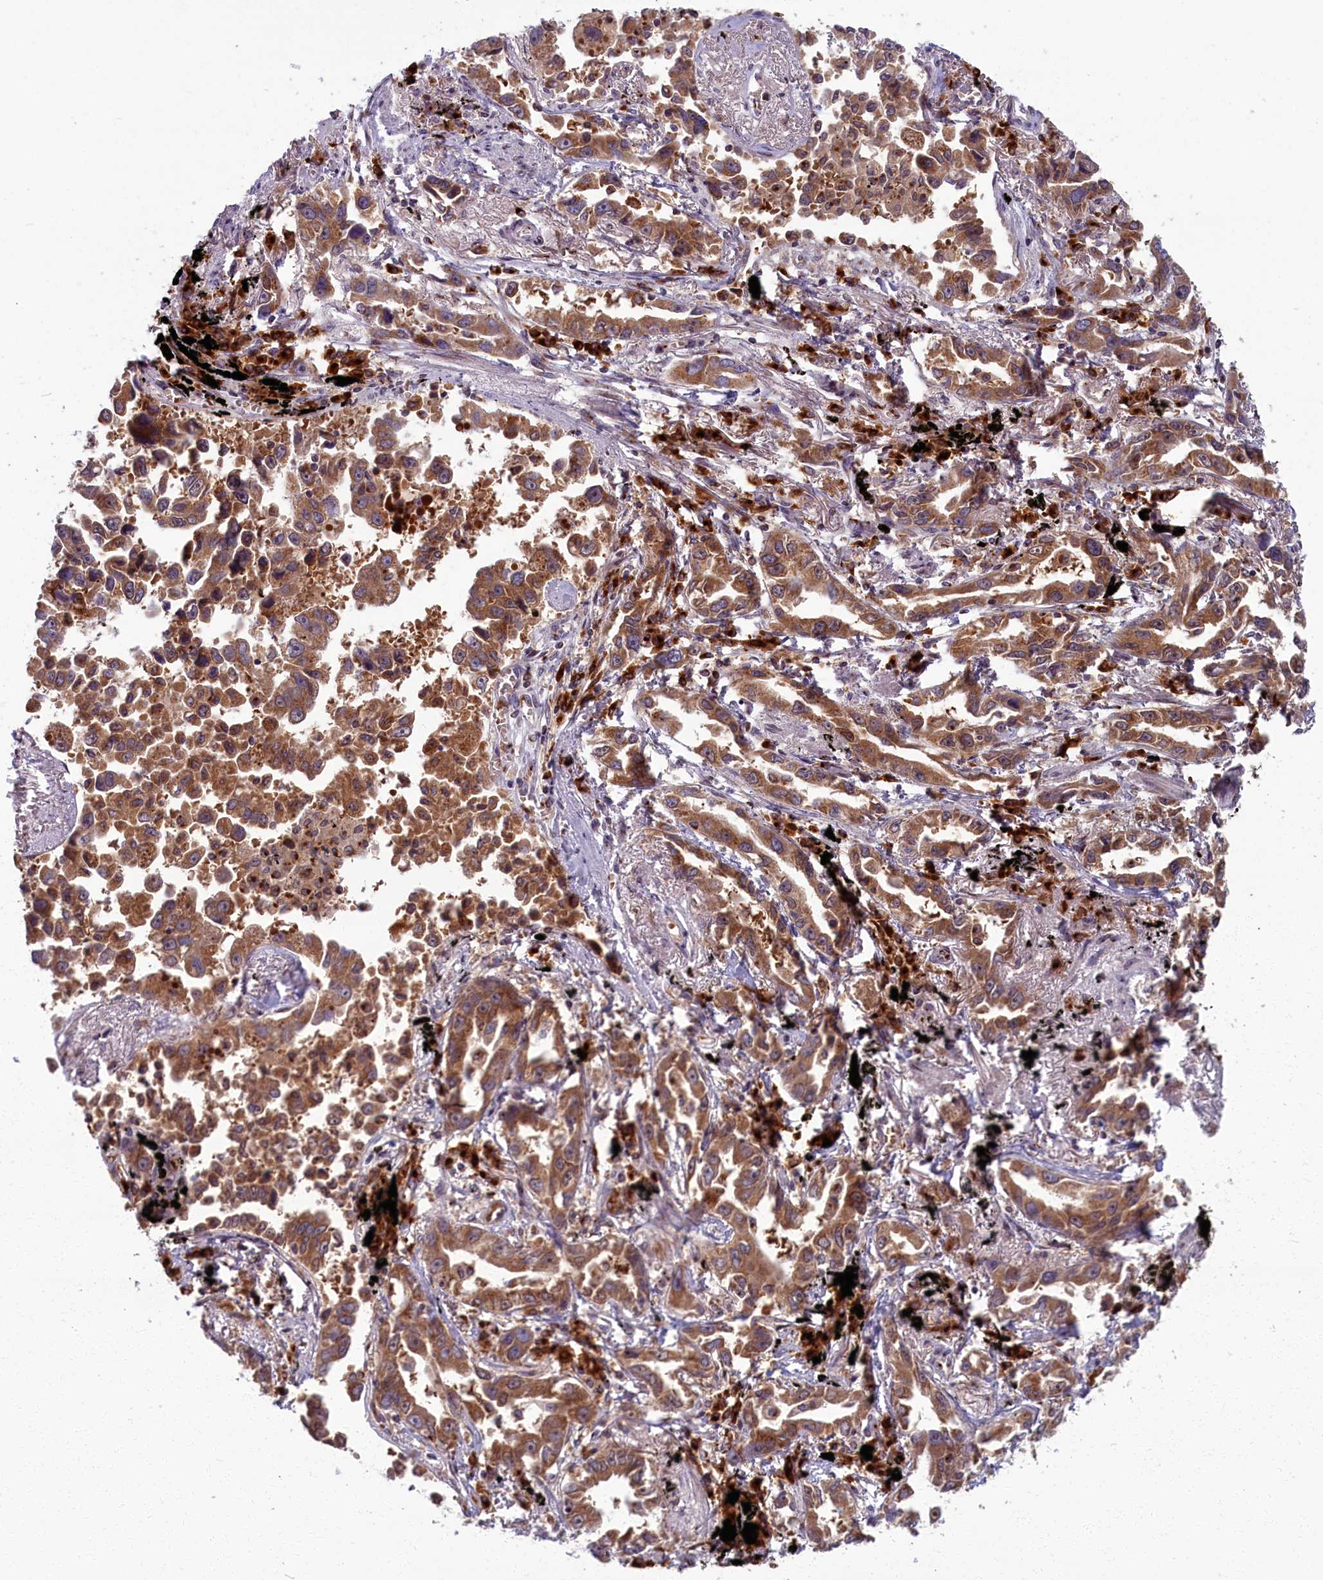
{"staining": {"intensity": "moderate", "quantity": ">75%", "location": "cytoplasmic/membranous"}, "tissue": "lung cancer", "cell_type": "Tumor cells", "image_type": "cancer", "snomed": [{"axis": "morphology", "description": "Adenocarcinoma, NOS"}, {"axis": "topography", "description": "Lung"}], "caption": "The immunohistochemical stain highlights moderate cytoplasmic/membranous expression in tumor cells of lung adenocarcinoma tissue. (IHC, brightfield microscopy, high magnification).", "gene": "BLVRB", "patient": {"sex": "male", "age": 67}}